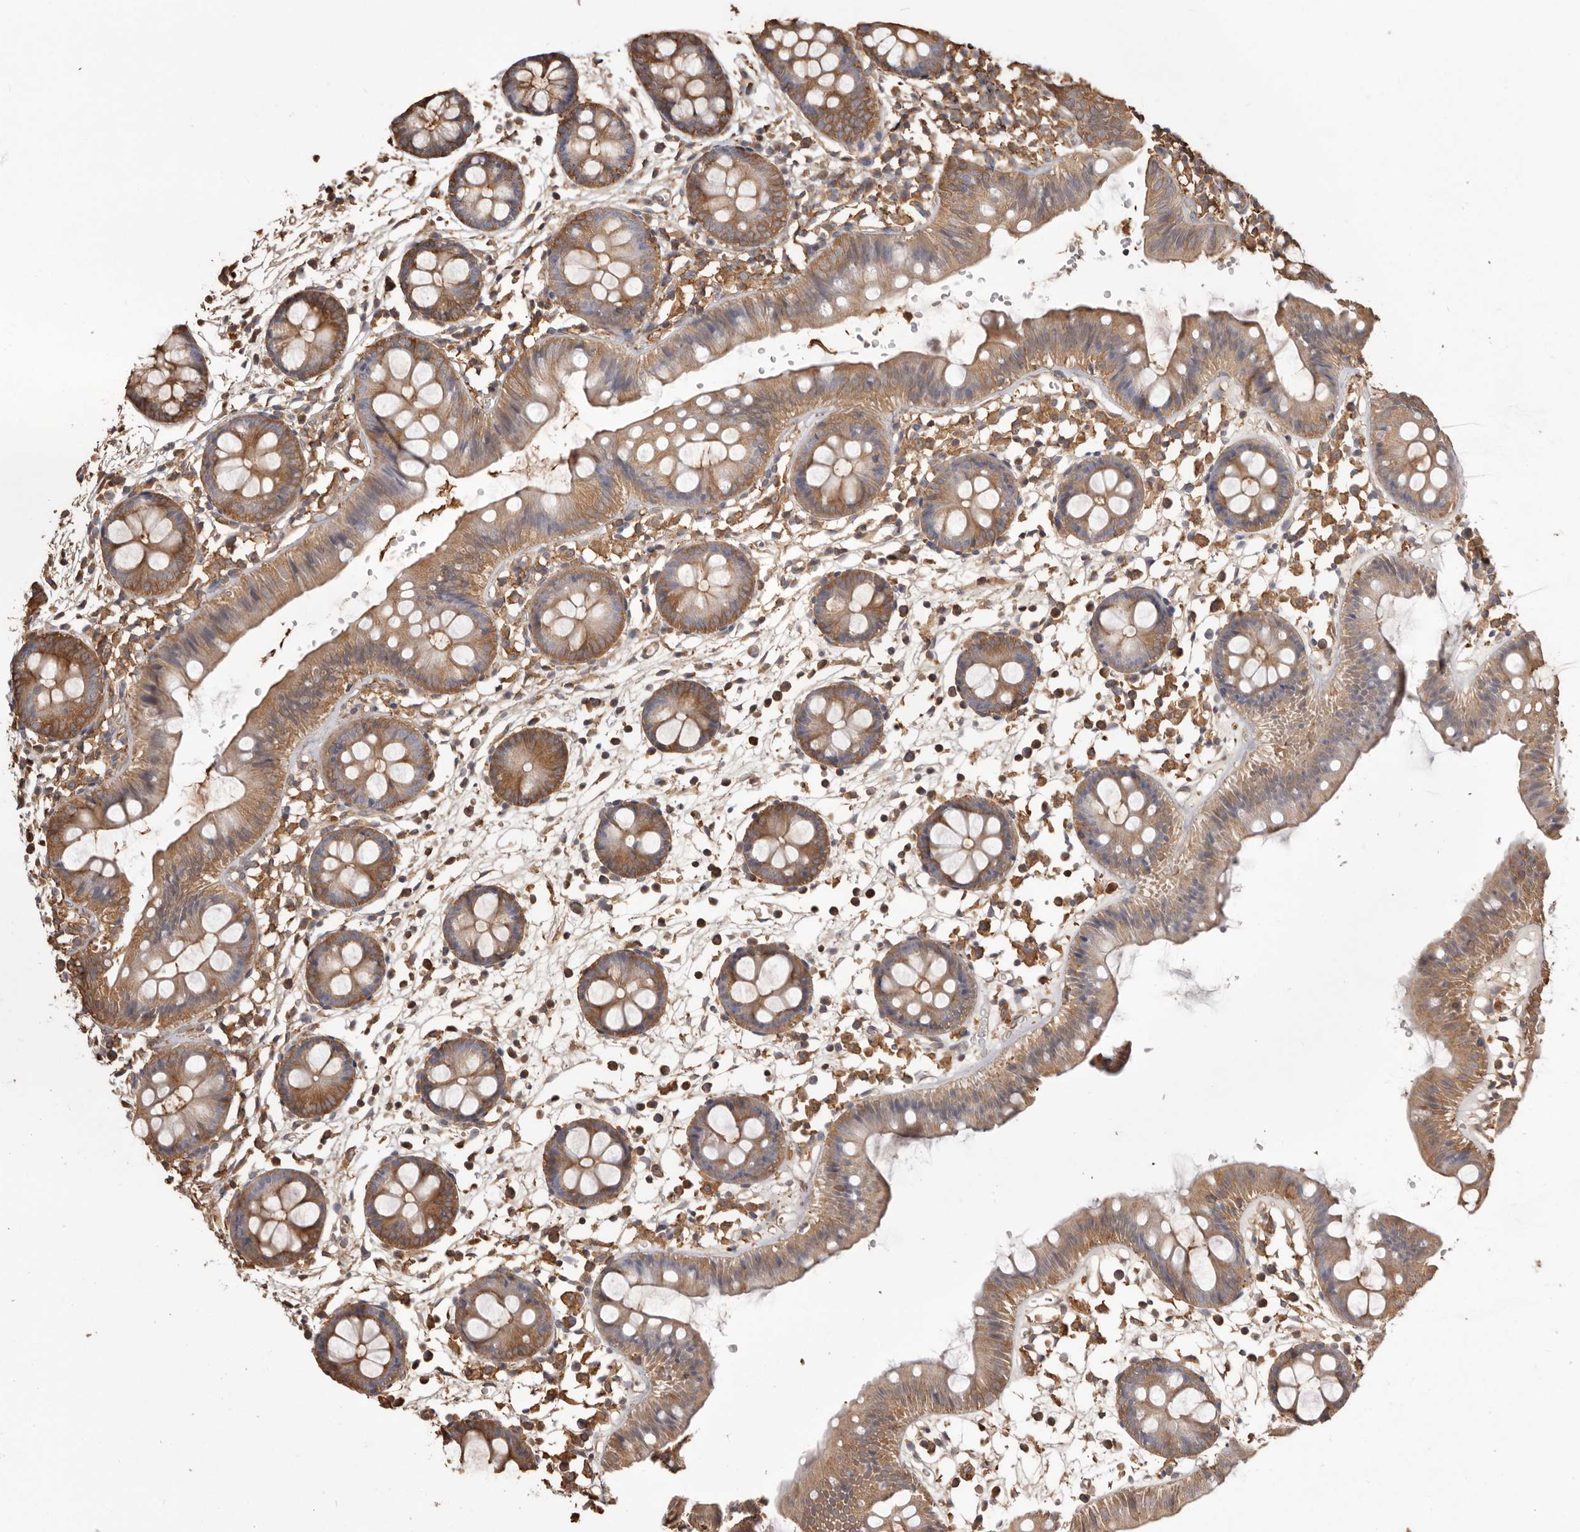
{"staining": {"intensity": "moderate", "quantity": ">75%", "location": "cytoplasmic/membranous"}, "tissue": "colon", "cell_type": "Endothelial cells", "image_type": "normal", "snomed": [{"axis": "morphology", "description": "Normal tissue, NOS"}, {"axis": "topography", "description": "Colon"}], "caption": "Approximately >75% of endothelial cells in normal human colon demonstrate moderate cytoplasmic/membranous protein staining as visualized by brown immunohistochemical staining.", "gene": "PKM", "patient": {"sex": "male", "age": 56}}